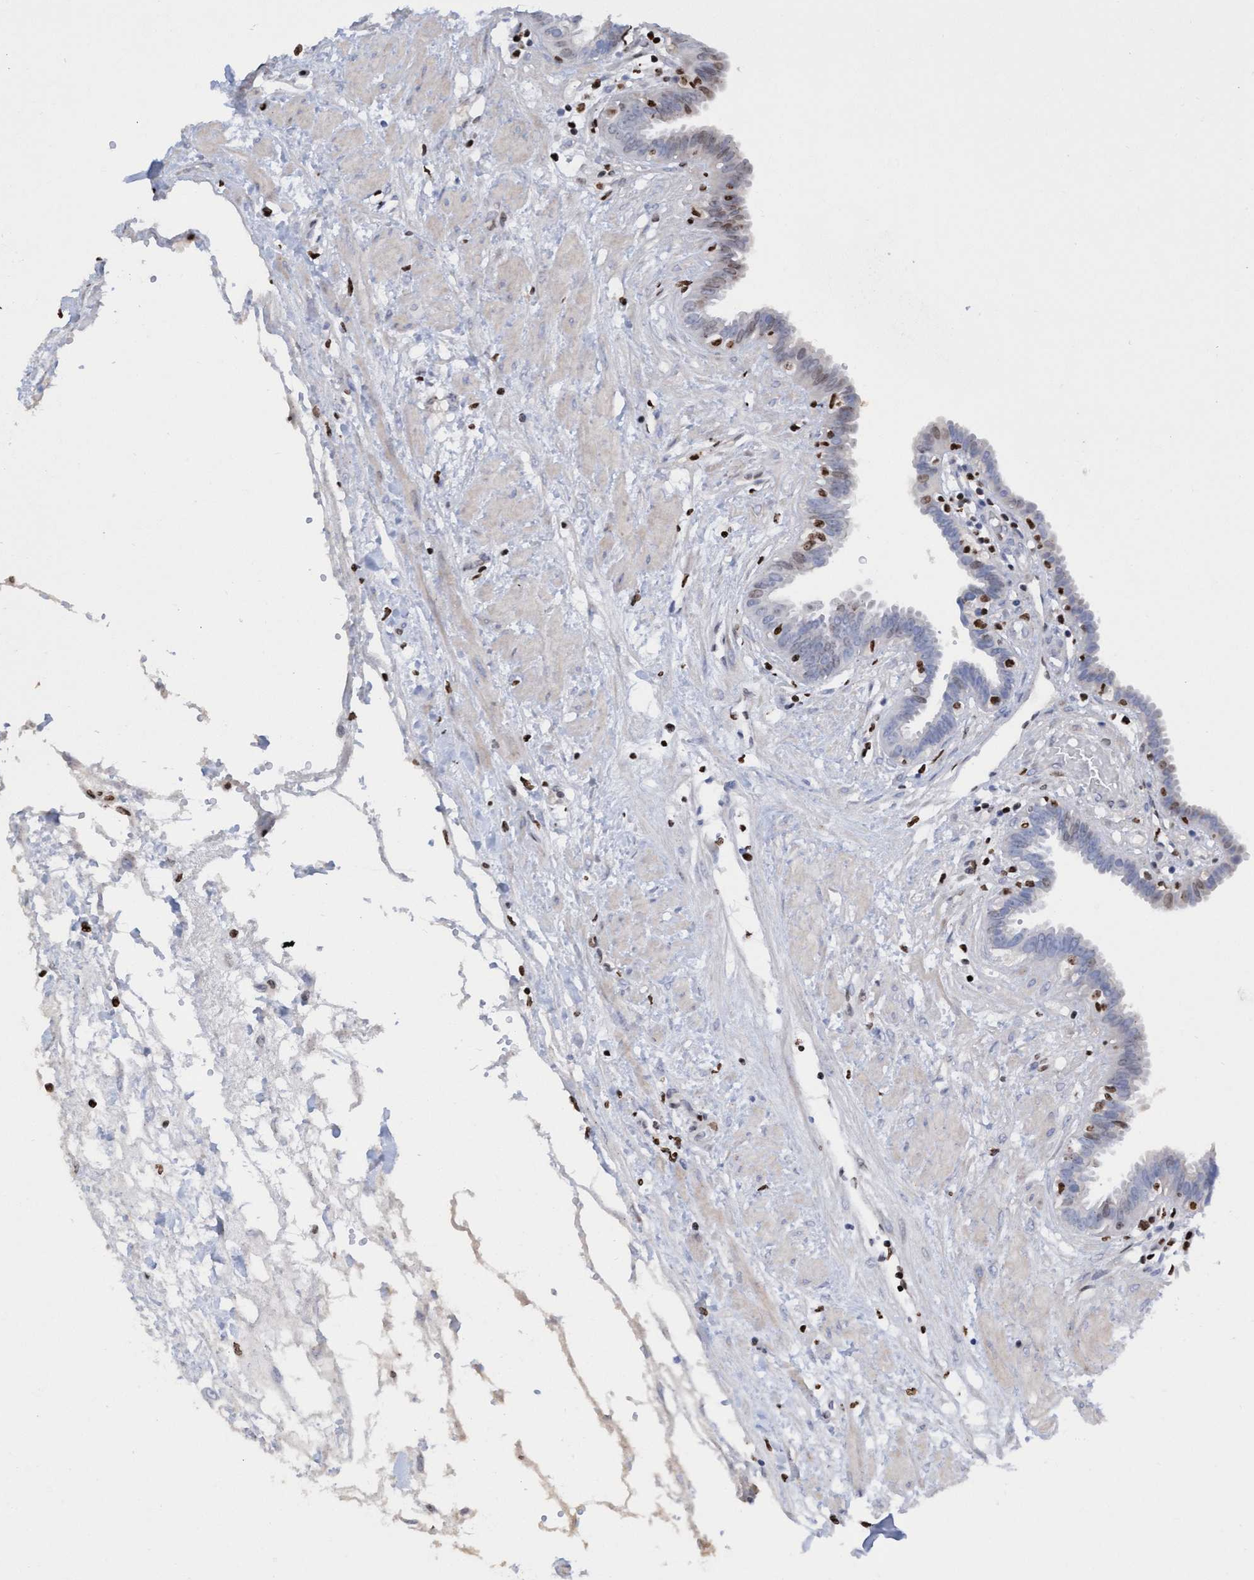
{"staining": {"intensity": "weak", "quantity": "<25%", "location": "nuclear"}, "tissue": "fallopian tube", "cell_type": "Glandular cells", "image_type": "normal", "snomed": [{"axis": "morphology", "description": "Normal tissue, NOS"}, {"axis": "topography", "description": "Fallopian tube"}, {"axis": "topography", "description": "Placenta"}], "caption": "IHC photomicrograph of normal fallopian tube stained for a protein (brown), which shows no expression in glandular cells.", "gene": "CBX2", "patient": {"sex": "female", "age": 32}}